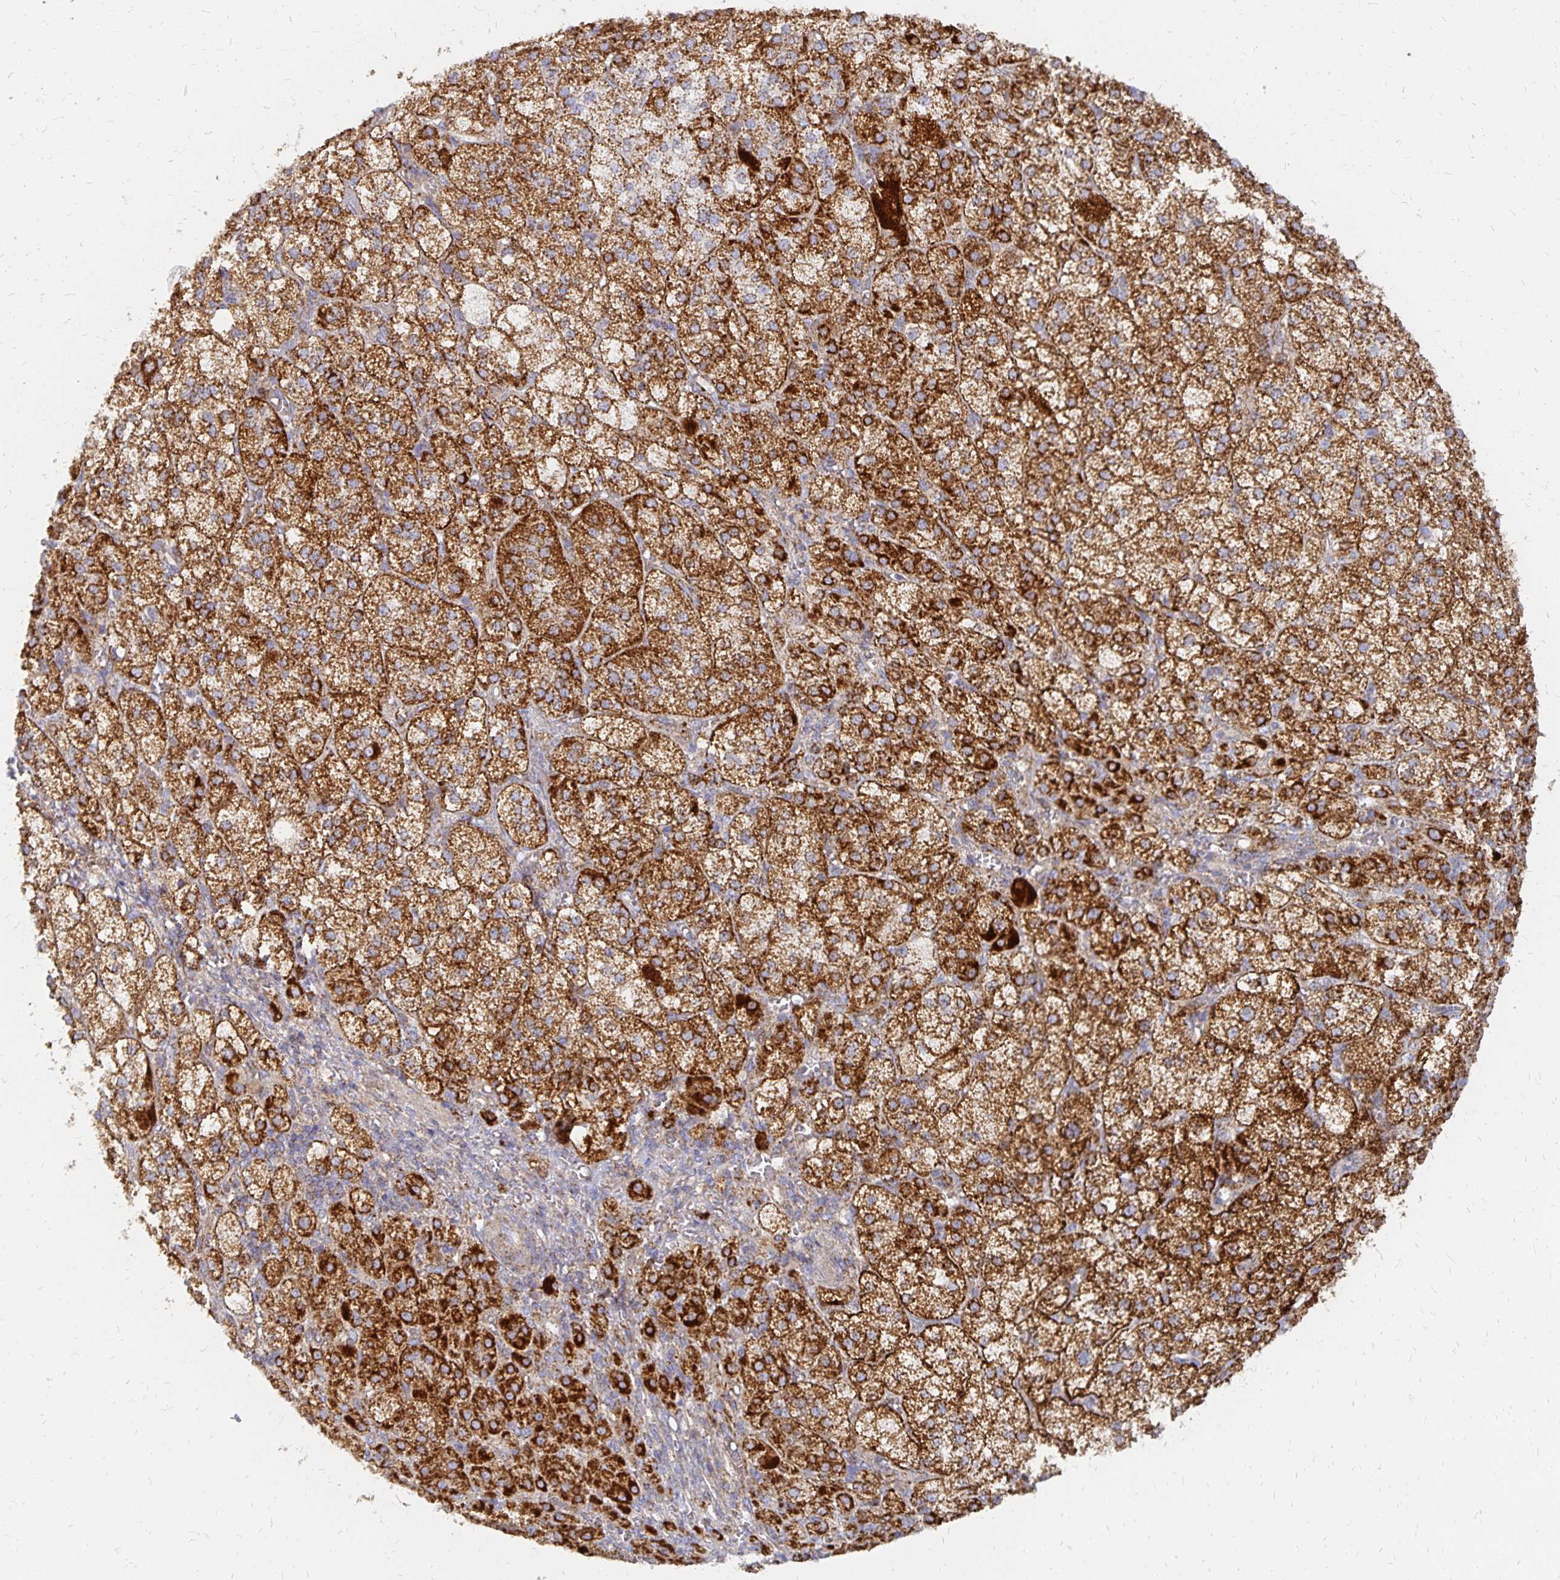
{"staining": {"intensity": "strong", "quantity": ">75%", "location": "cytoplasmic/membranous"}, "tissue": "adrenal gland", "cell_type": "Glandular cells", "image_type": "normal", "snomed": [{"axis": "morphology", "description": "Normal tissue, NOS"}, {"axis": "topography", "description": "Adrenal gland"}], "caption": "Strong cytoplasmic/membranous protein positivity is appreciated in about >75% of glandular cells in adrenal gland. The protein is shown in brown color, while the nuclei are stained blue.", "gene": "STOML2", "patient": {"sex": "female", "age": 60}}